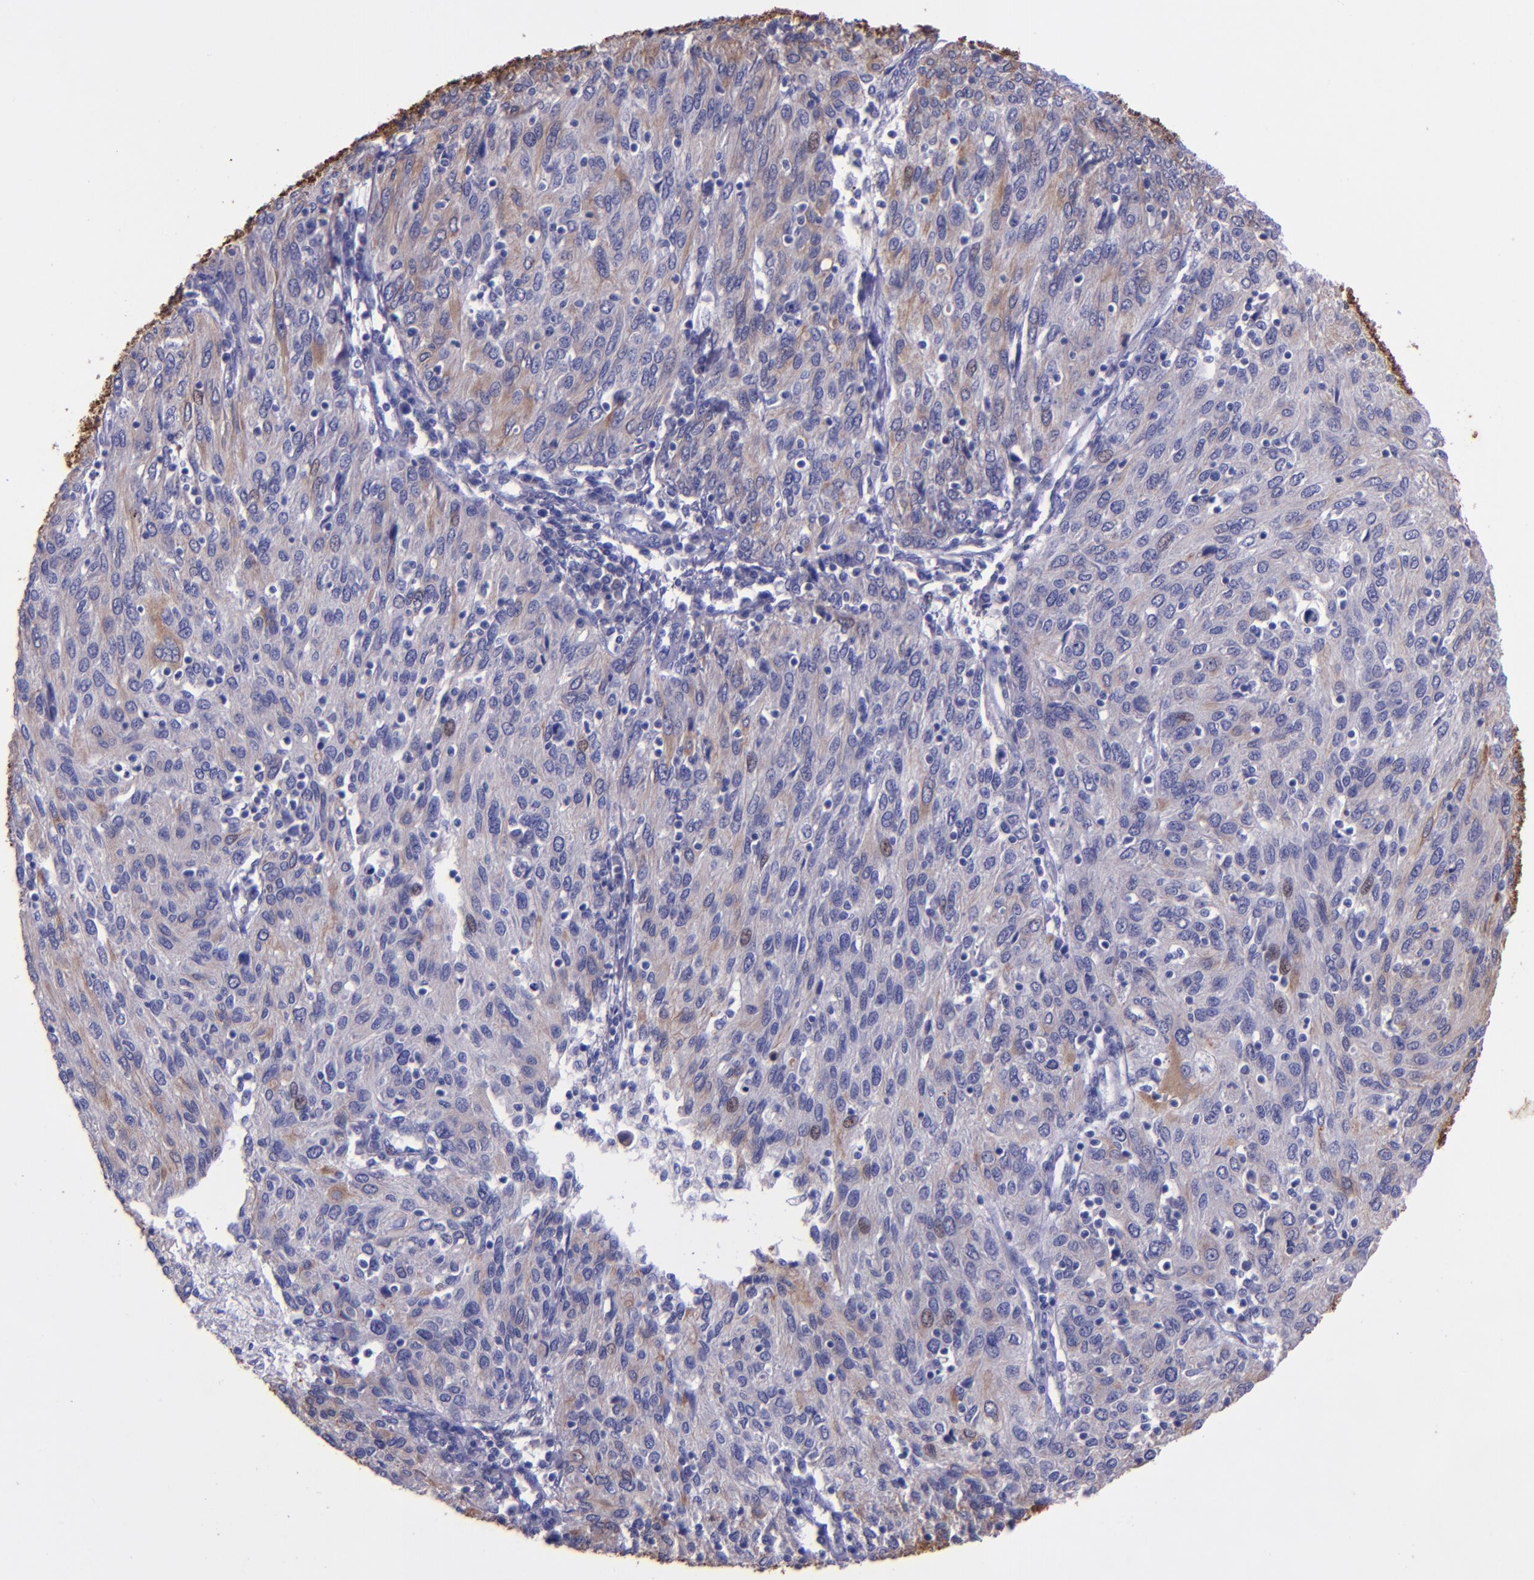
{"staining": {"intensity": "negative", "quantity": "none", "location": "none"}, "tissue": "ovarian cancer", "cell_type": "Tumor cells", "image_type": "cancer", "snomed": [{"axis": "morphology", "description": "Carcinoma, endometroid"}, {"axis": "topography", "description": "Ovary"}], "caption": "Ovarian endometroid carcinoma stained for a protein using immunohistochemistry reveals no staining tumor cells.", "gene": "KRT4", "patient": {"sex": "female", "age": 50}}